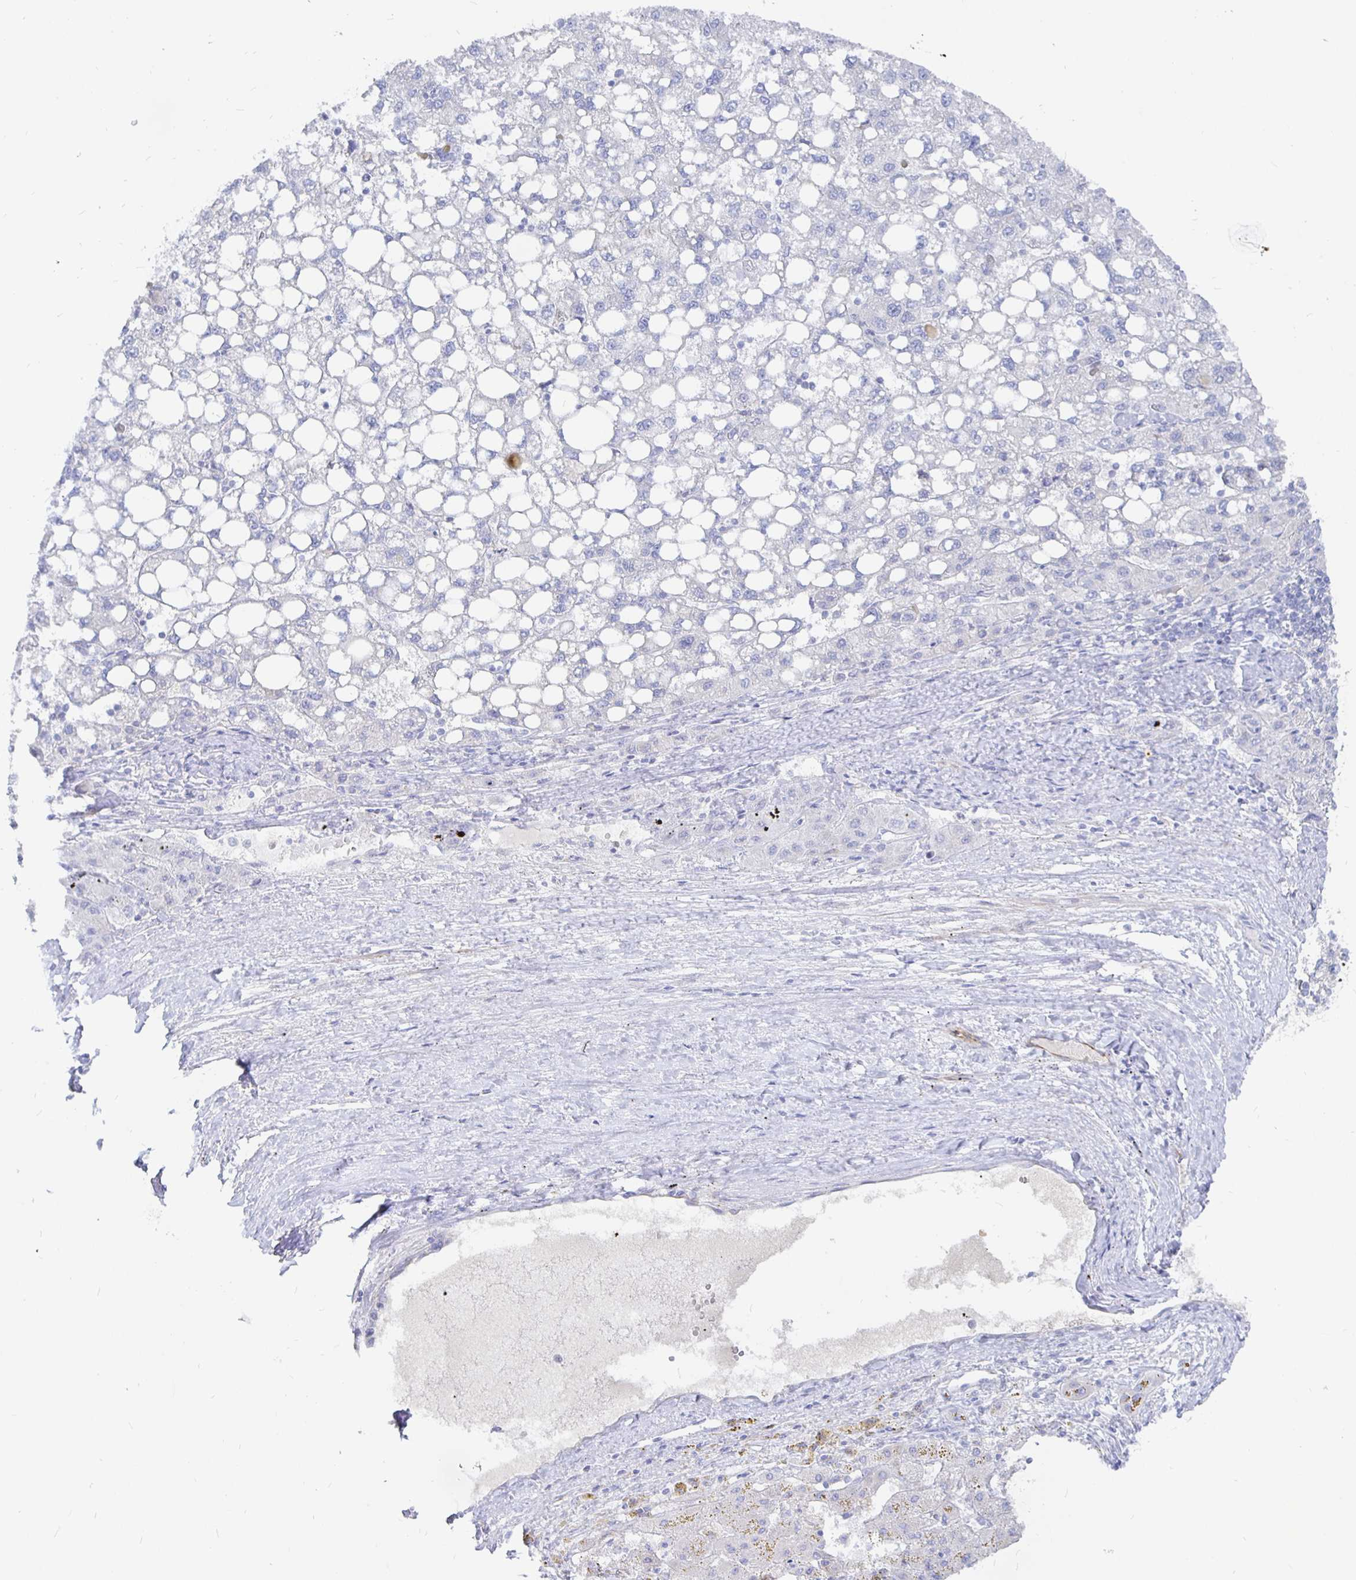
{"staining": {"intensity": "negative", "quantity": "none", "location": "none"}, "tissue": "liver cancer", "cell_type": "Tumor cells", "image_type": "cancer", "snomed": [{"axis": "morphology", "description": "Carcinoma, Hepatocellular, NOS"}, {"axis": "topography", "description": "Liver"}], "caption": "Histopathology image shows no protein positivity in tumor cells of hepatocellular carcinoma (liver) tissue.", "gene": "COX16", "patient": {"sex": "female", "age": 82}}